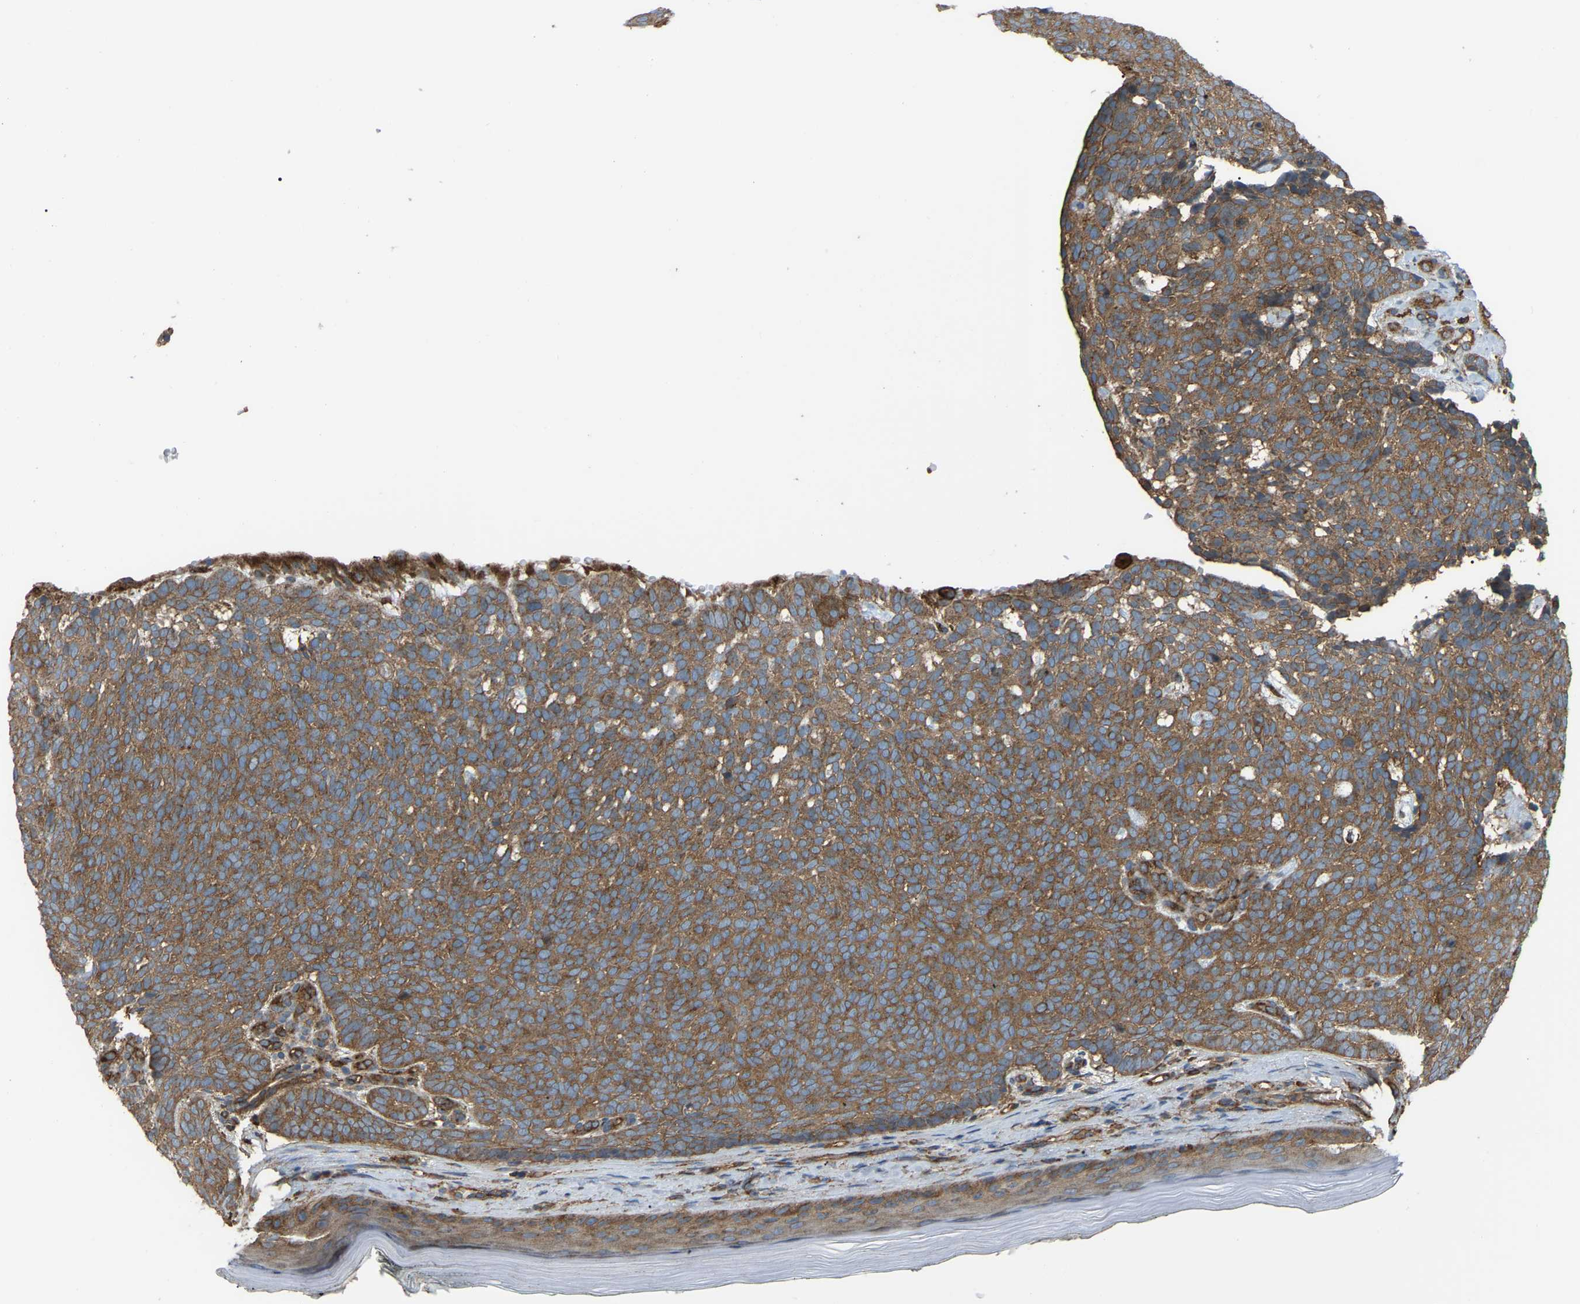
{"staining": {"intensity": "moderate", "quantity": ">75%", "location": "cytoplasmic/membranous"}, "tissue": "skin cancer", "cell_type": "Tumor cells", "image_type": "cancer", "snomed": [{"axis": "morphology", "description": "Basal cell carcinoma"}, {"axis": "topography", "description": "Skin"}], "caption": "DAB (3,3'-diaminobenzidine) immunohistochemical staining of human skin cancer (basal cell carcinoma) reveals moderate cytoplasmic/membranous protein staining in about >75% of tumor cells.", "gene": "PICALM", "patient": {"sex": "male", "age": 61}}